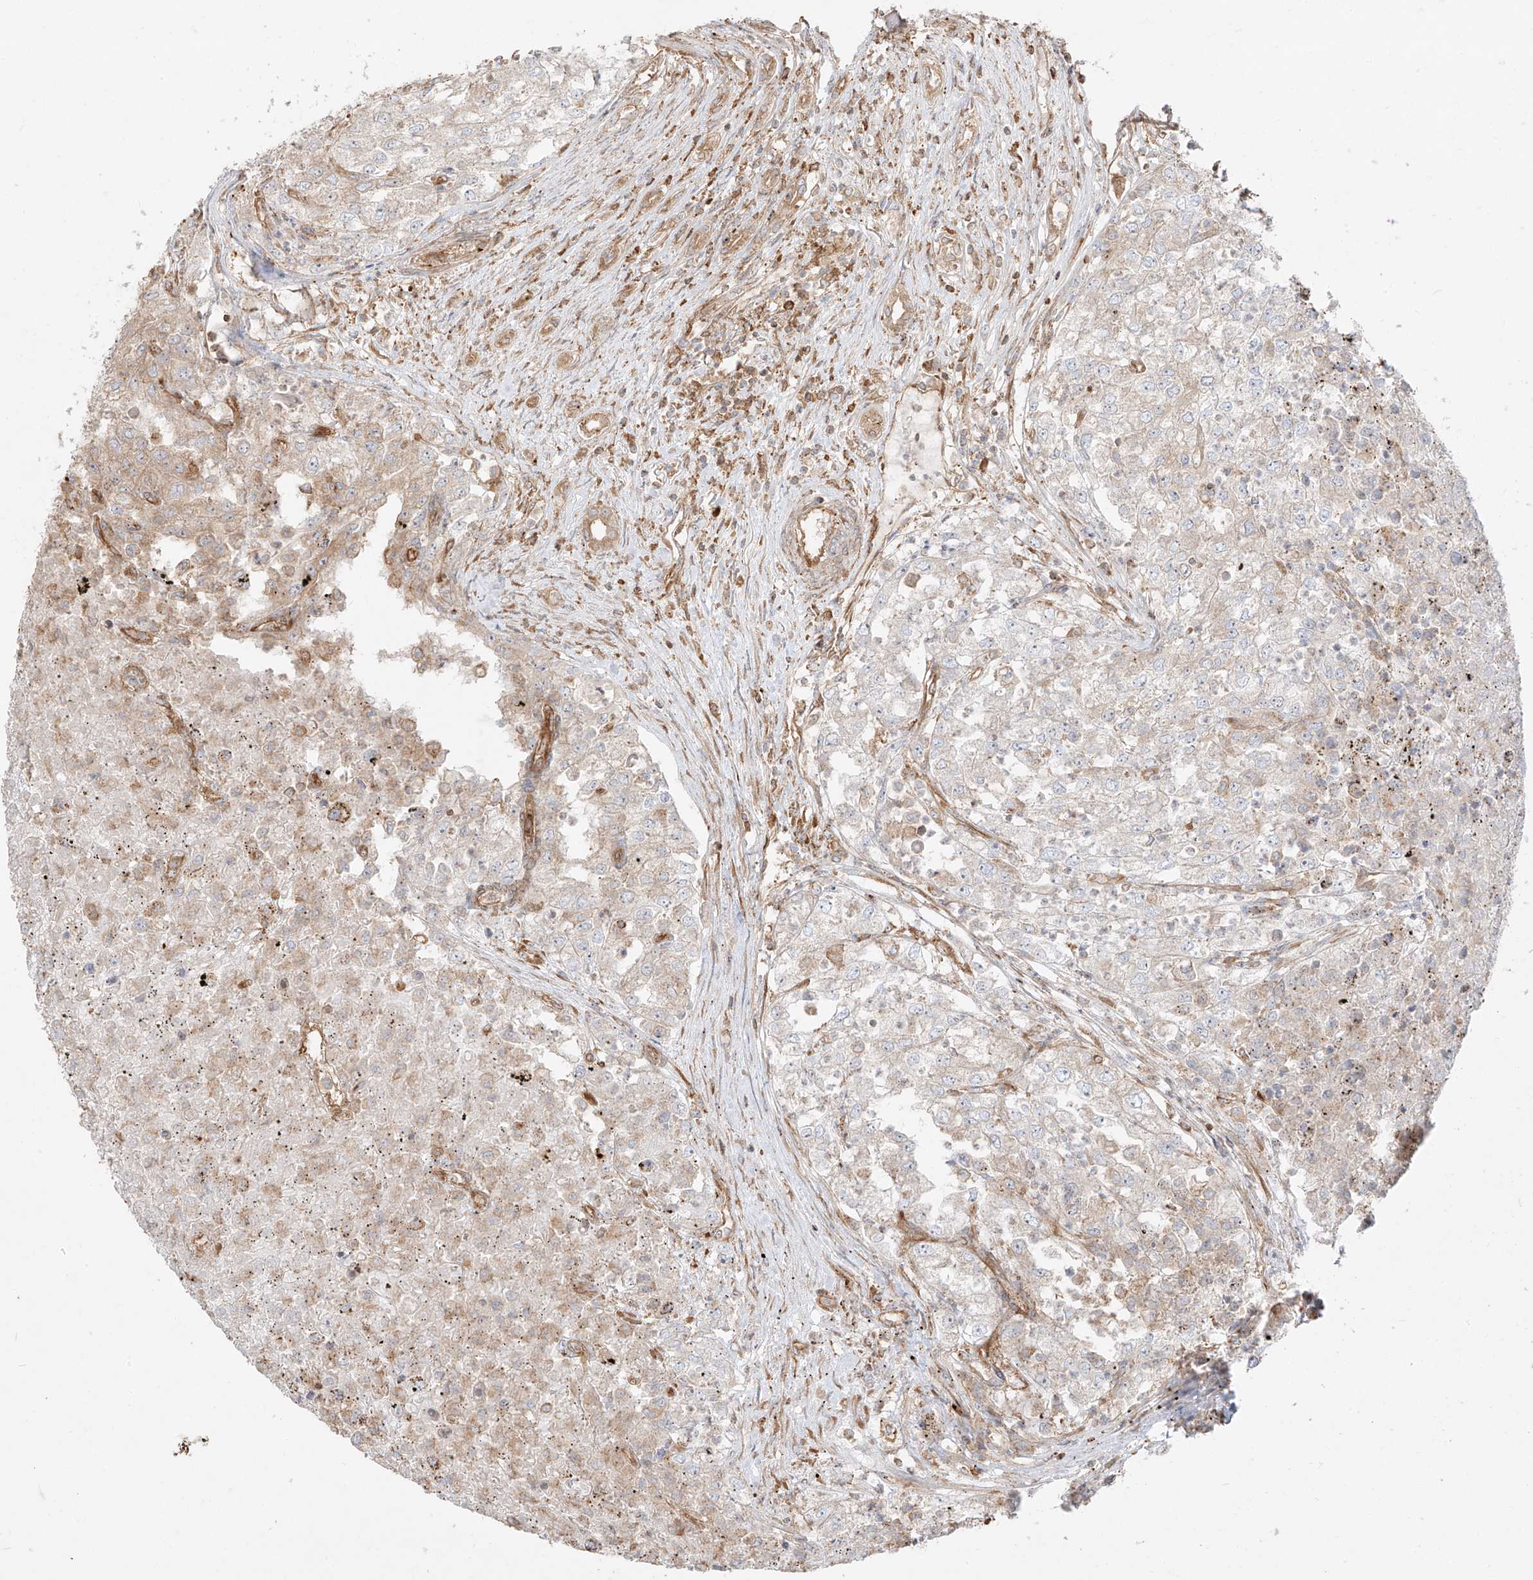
{"staining": {"intensity": "negative", "quantity": "none", "location": "none"}, "tissue": "renal cancer", "cell_type": "Tumor cells", "image_type": "cancer", "snomed": [{"axis": "morphology", "description": "Adenocarcinoma, NOS"}, {"axis": "topography", "description": "Kidney"}], "caption": "A high-resolution image shows IHC staining of adenocarcinoma (renal), which demonstrates no significant staining in tumor cells.", "gene": "SNX9", "patient": {"sex": "female", "age": 54}}